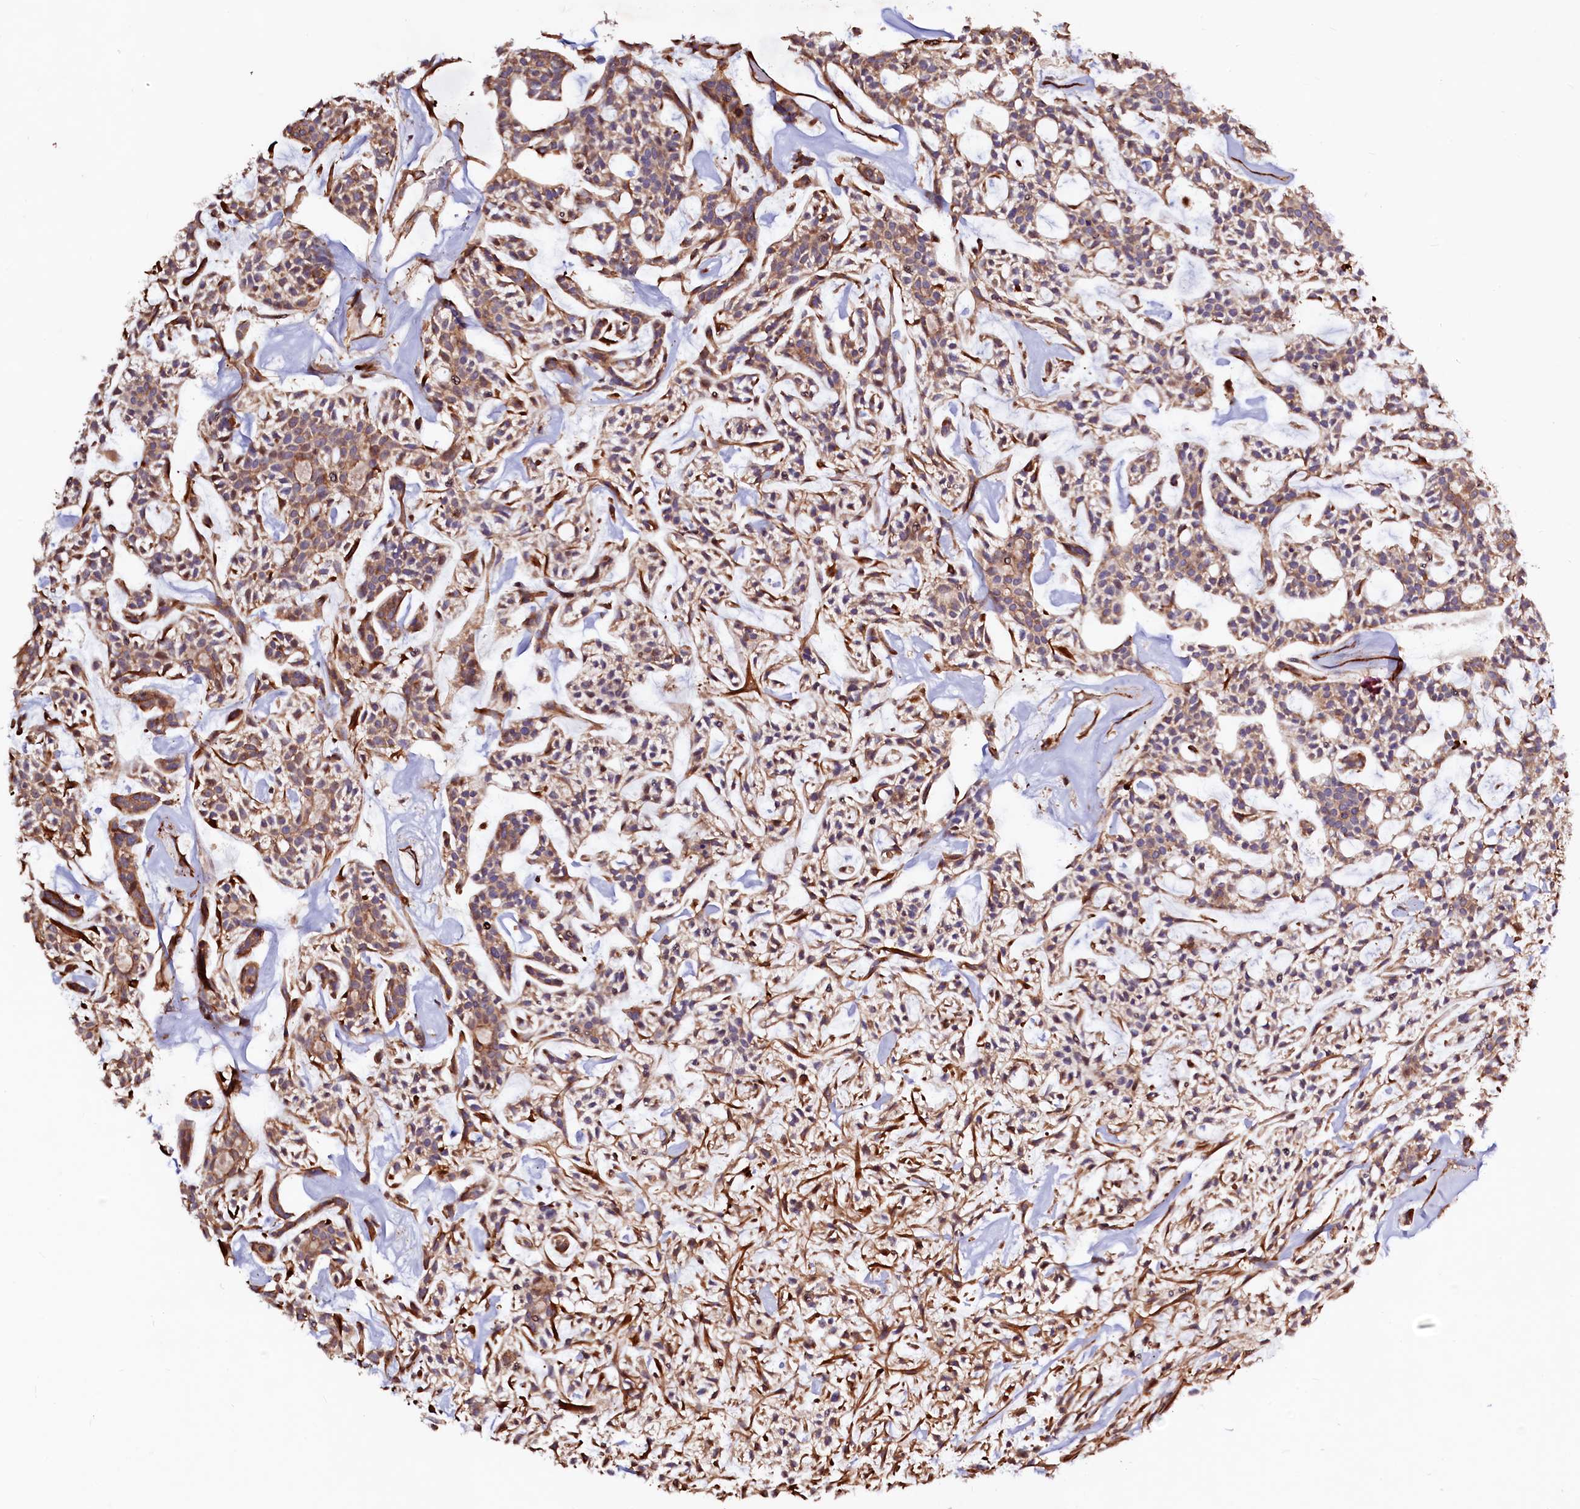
{"staining": {"intensity": "moderate", "quantity": ">75%", "location": "cytoplasmic/membranous"}, "tissue": "head and neck cancer", "cell_type": "Tumor cells", "image_type": "cancer", "snomed": [{"axis": "morphology", "description": "Adenocarcinoma, NOS"}, {"axis": "topography", "description": "Salivary gland"}, {"axis": "topography", "description": "Head-Neck"}], "caption": "The histopathology image displays staining of head and neck cancer (adenocarcinoma), revealing moderate cytoplasmic/membranous protein staining (brown color) within tumor cells.", "gene": "KLHDC4", "patient": {"sex": "male", "age": 55}}